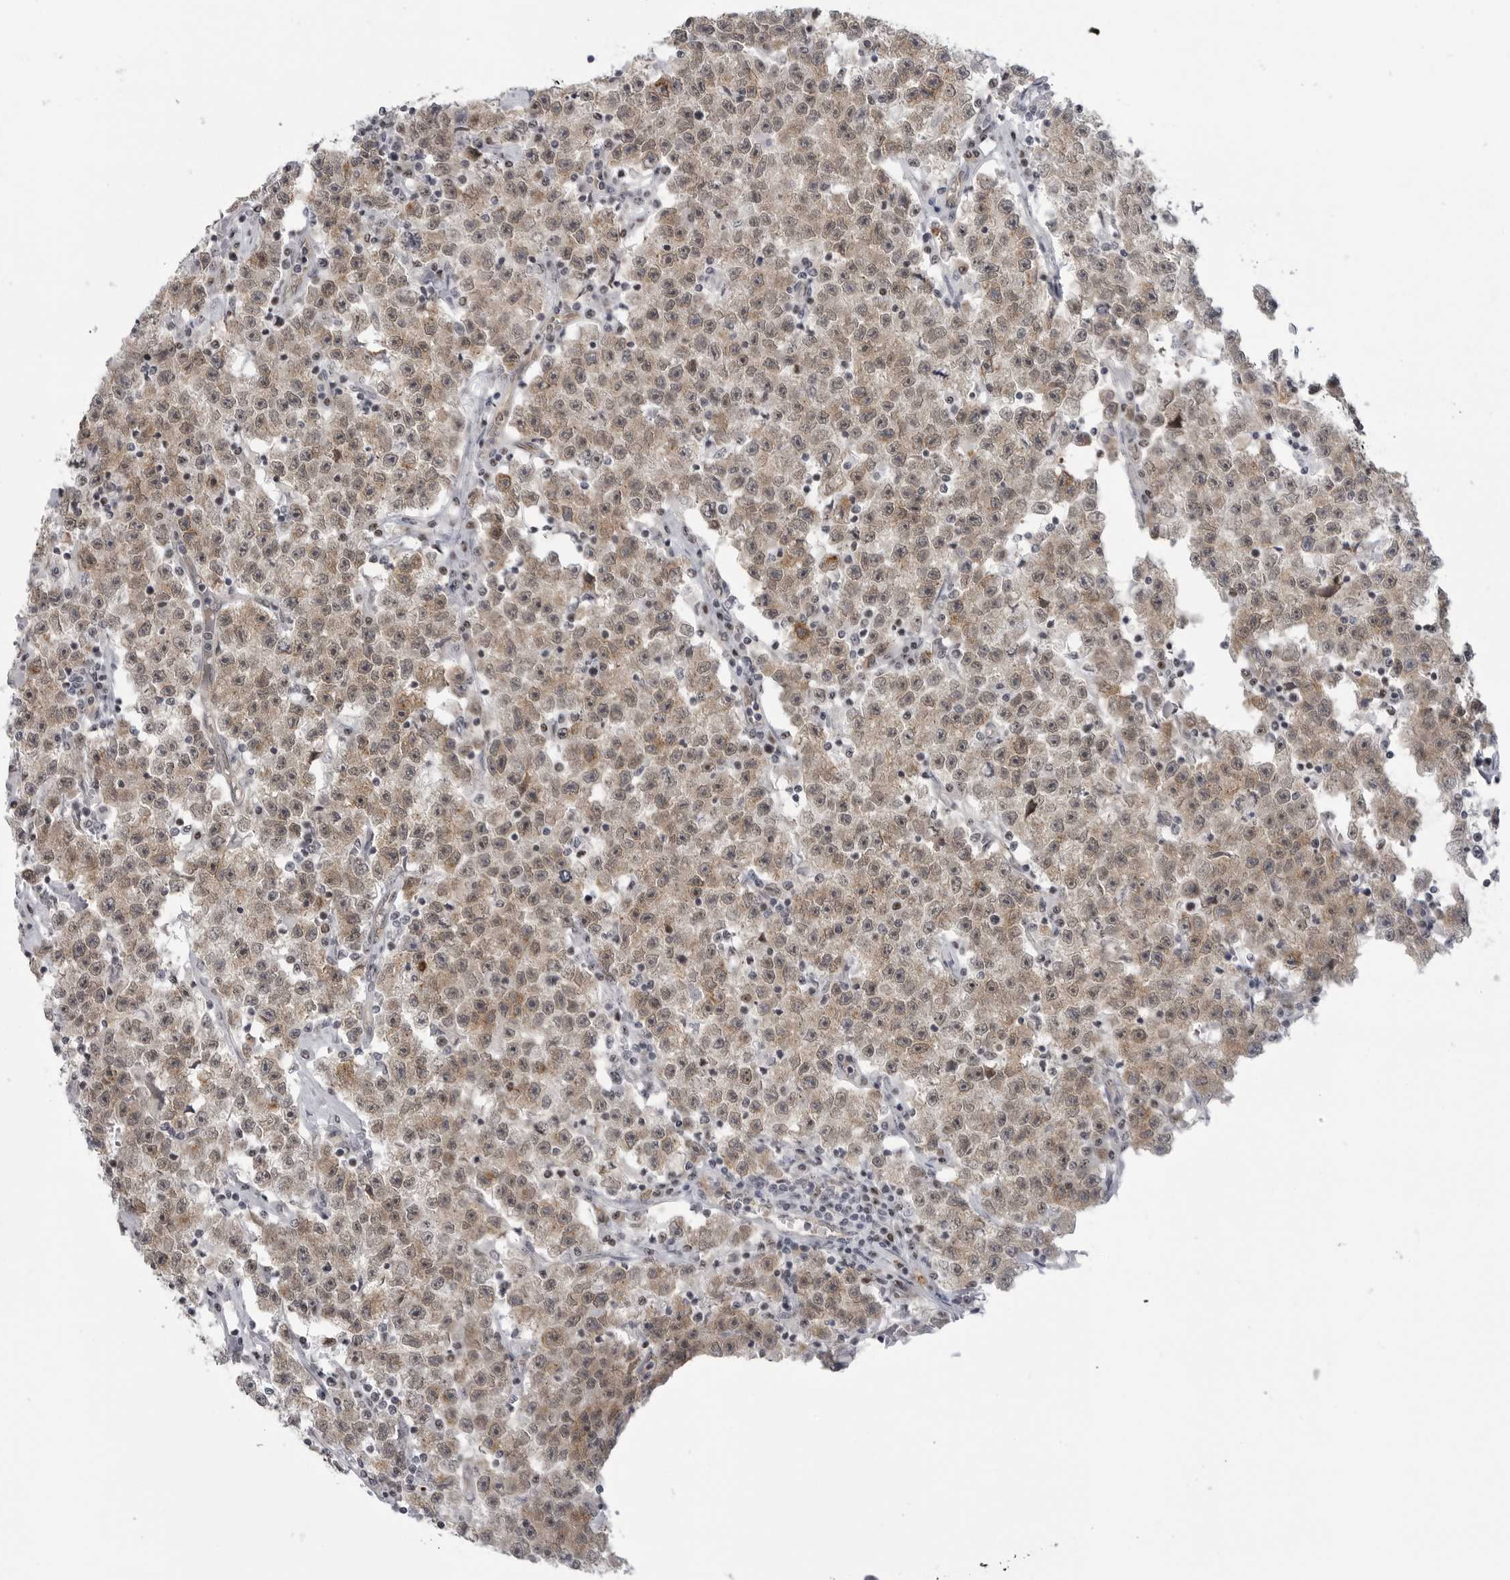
{"staining": {"intensity": "weak", "quantity": "25%-75%", "location": "cytoplasmic/membranous,nuclear"}, "tissue": "testis cancer", "cell_type": "Tumor cells", "image_type": "cancer", "snomed": [{"axis": "morphology", "description": "Seminoma, NOS"}, {"axis": "topography", "description": "Testis"}], "caption": "About 25%-75% of tumor cells in human testis cancer exhibit weak cytoplasmic/membranous and nuclear protein positivity as visualized by brown immunohistochemical staining.", "gene": "CEP295NL", "patient": {"sex": "male", "age": 22}}